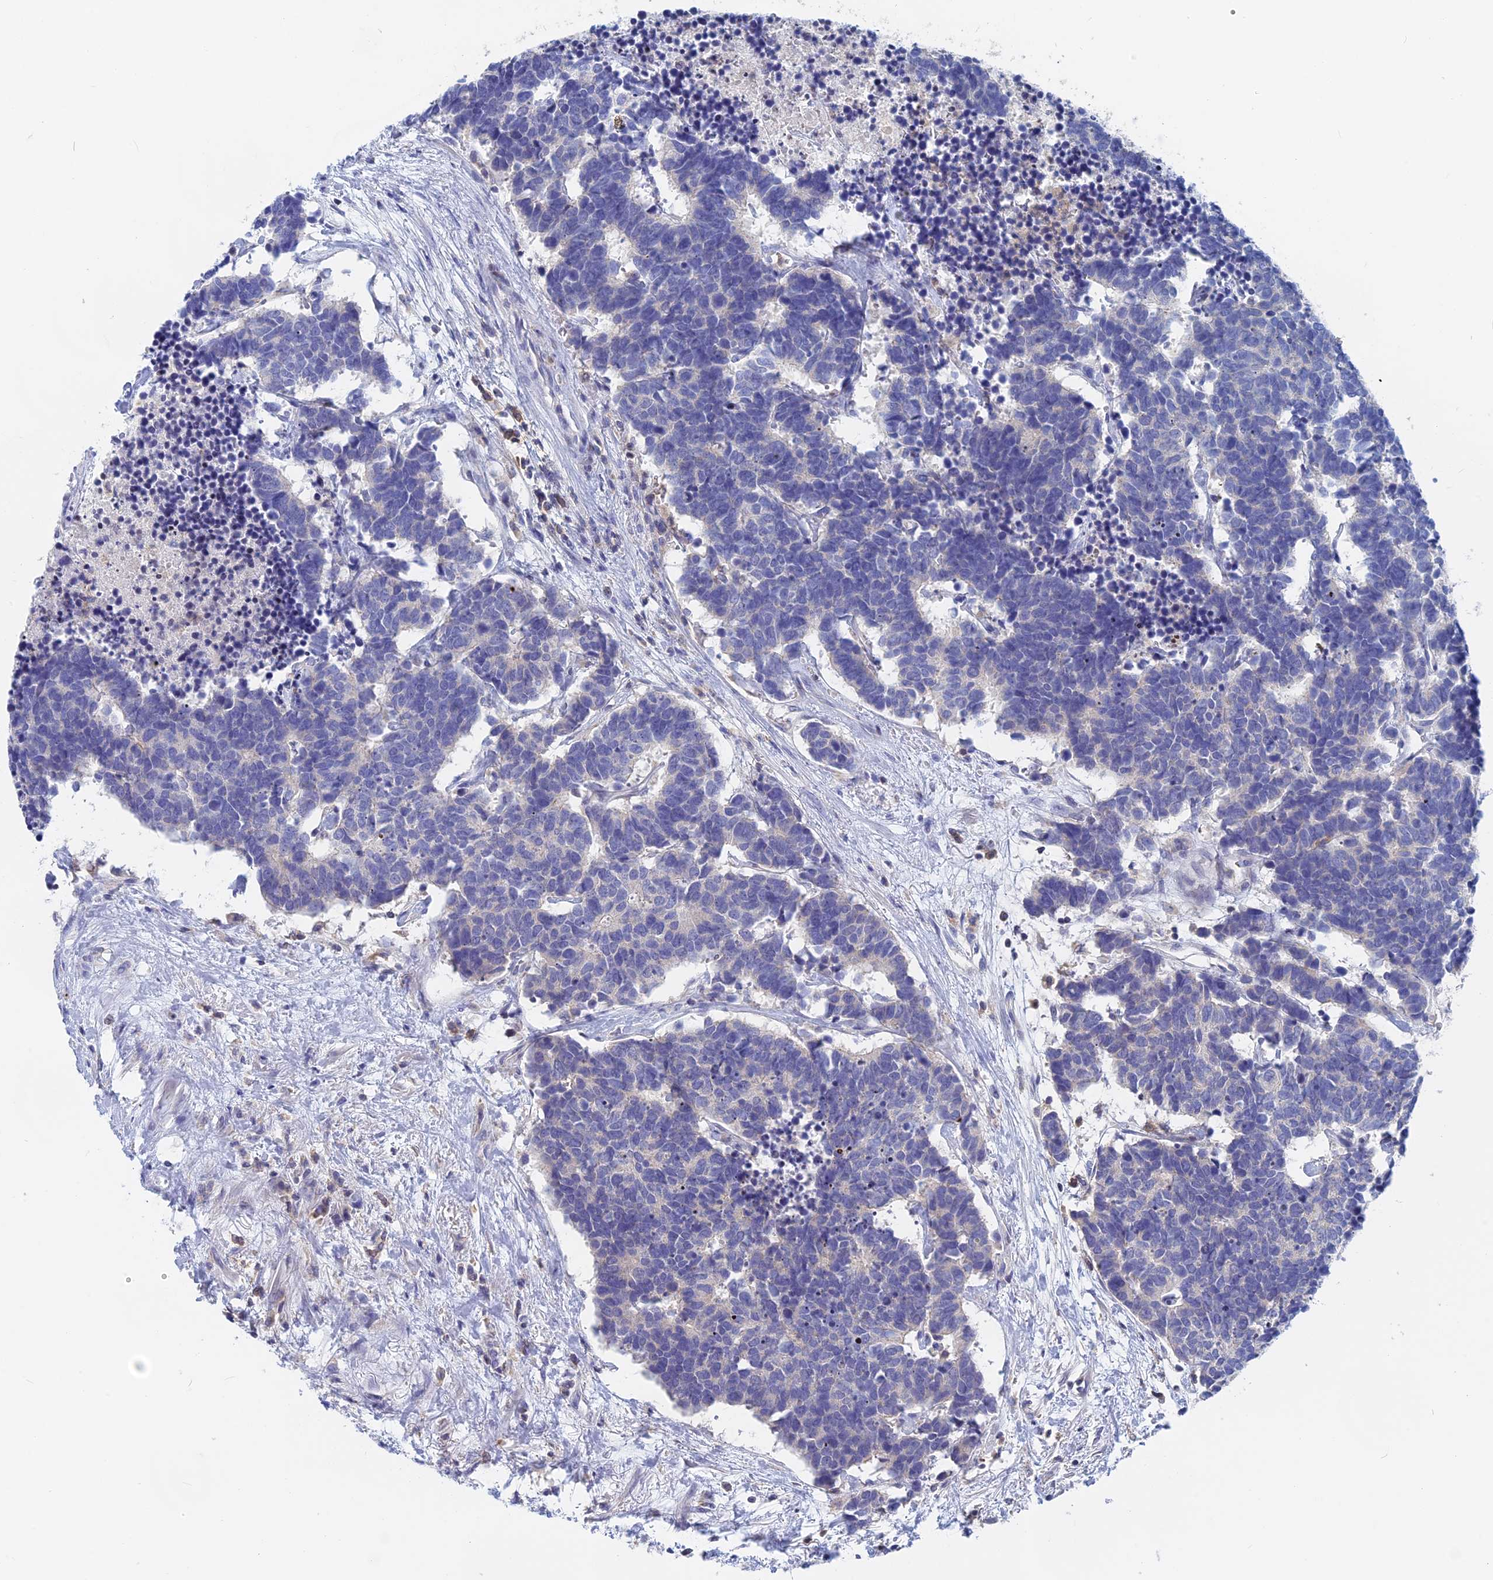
{"staining": {"intensity": "negative", "quantity": "none", "location": "none"}, "tissue": "carcinoid", "cell_type": "Tumor cells", "image_type": "cancer", "snomed": [{"axis": "morphology", "description": "Carcinoma, NOS"}, {"axis": "morphology", "description": "Carcinoid, malignant, NOS"}, {"axis": "topography", "description": "Urinary bladder"}], "caption": "DAB (3,3'-diaminobenzidine) immunohistochemical staining of human carcinoid (malignant) exhibits no significant expression in tumor cells. (DAB (3,3'-diaminobenzidine) IHC visualized using brightfield microscopy, high magnification).", "gene": "ACP7", "patient": {"sex": "male", "age": 57}}